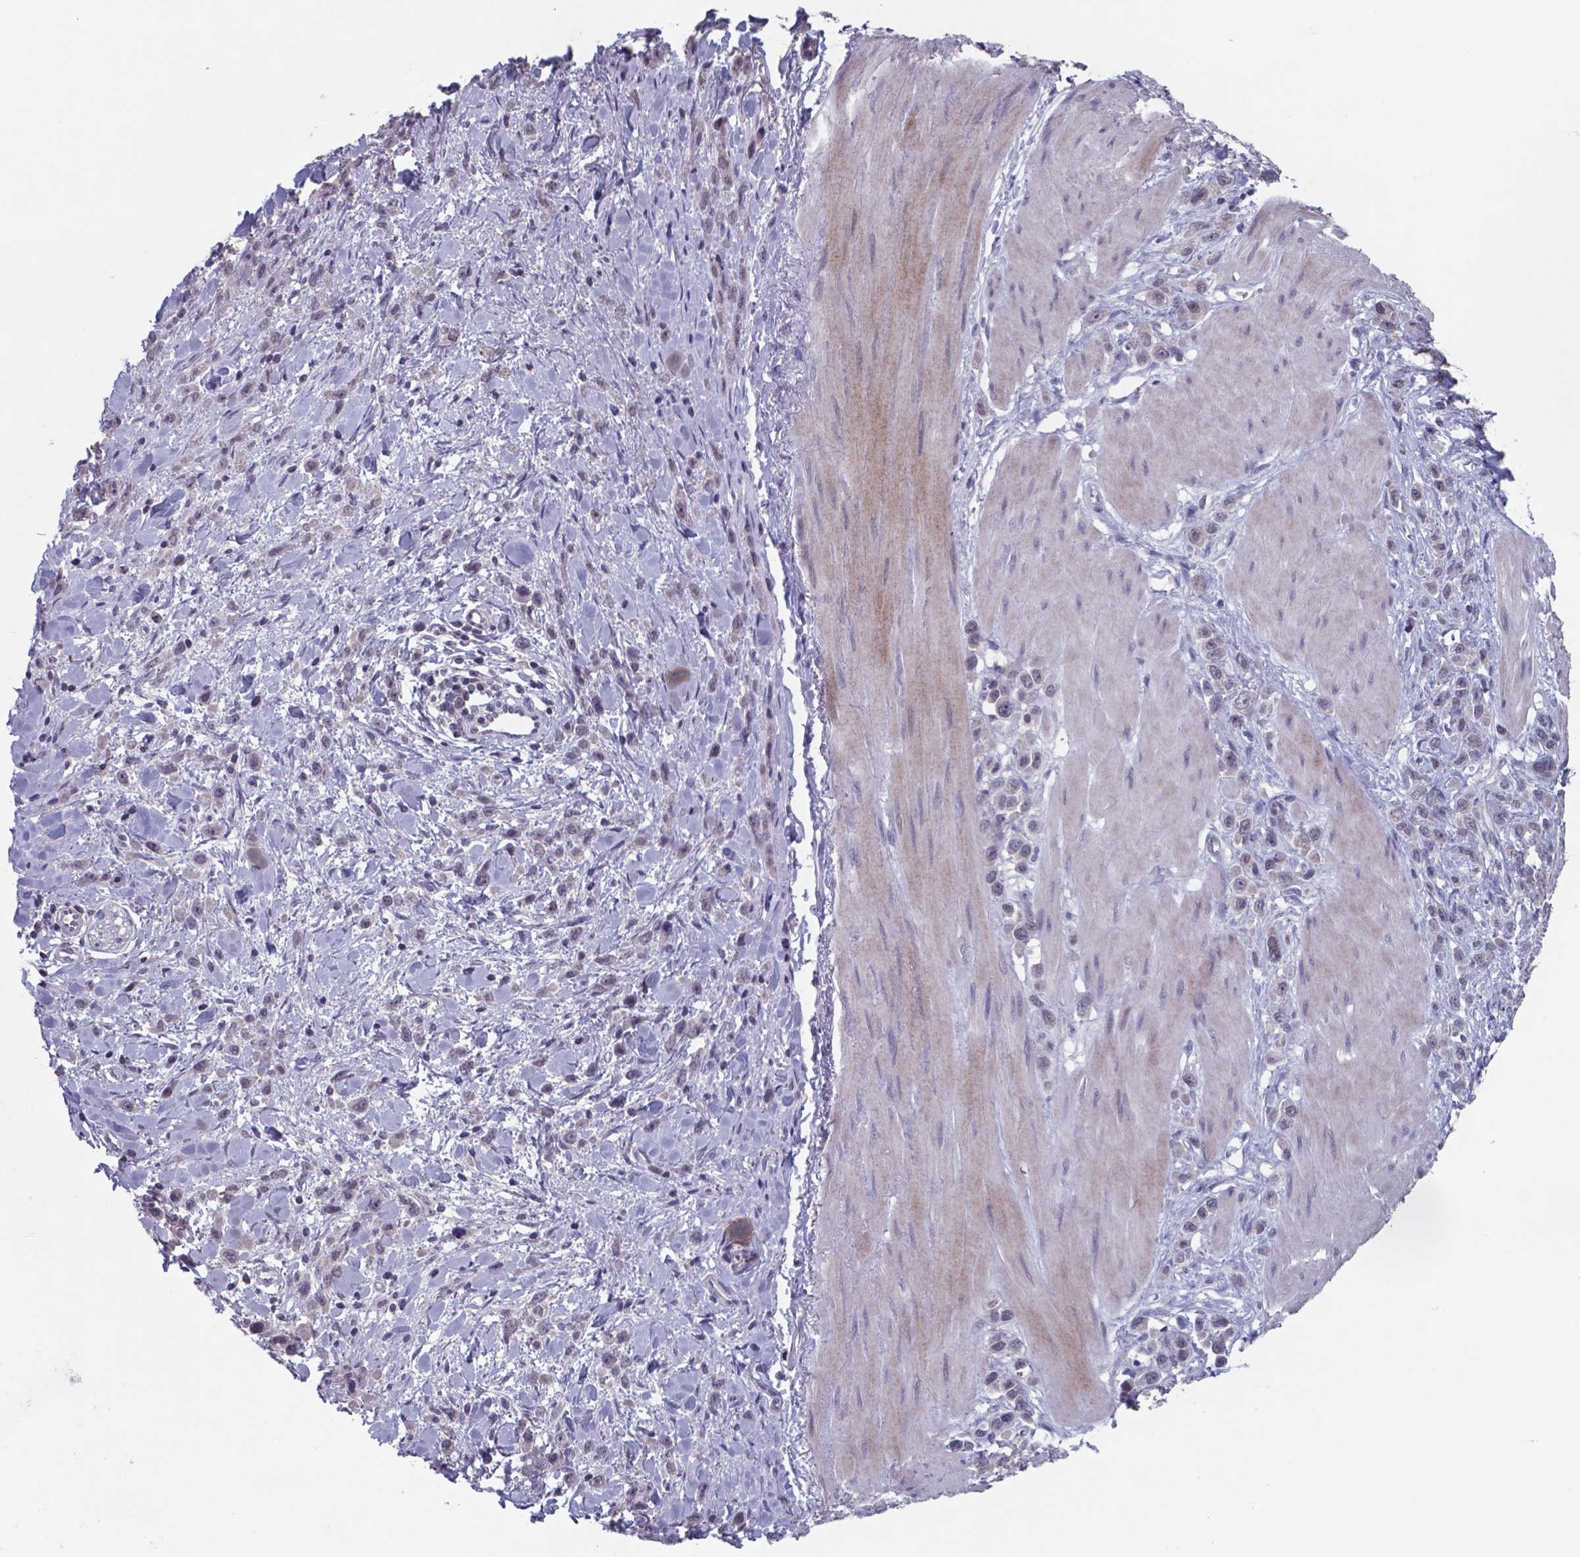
{"staining": {"intensity": "weak", "quantity": "<25%", "location": "nuclear"}, "tissue": "stomach cancer", "cell_type": "Tumor cells", "image_type": "cancer", "snomed": [{"axis": "morphology", "description": "Adenocarcinoma, NOS"}, {"axis": "topography", "description": "Stomach"}], "caption": "Tumor cells are negative for protein expression in human adenocarcinoma (stomach).", "gene": "TDP2", "patient": {"sex": "male", "age": 47}}